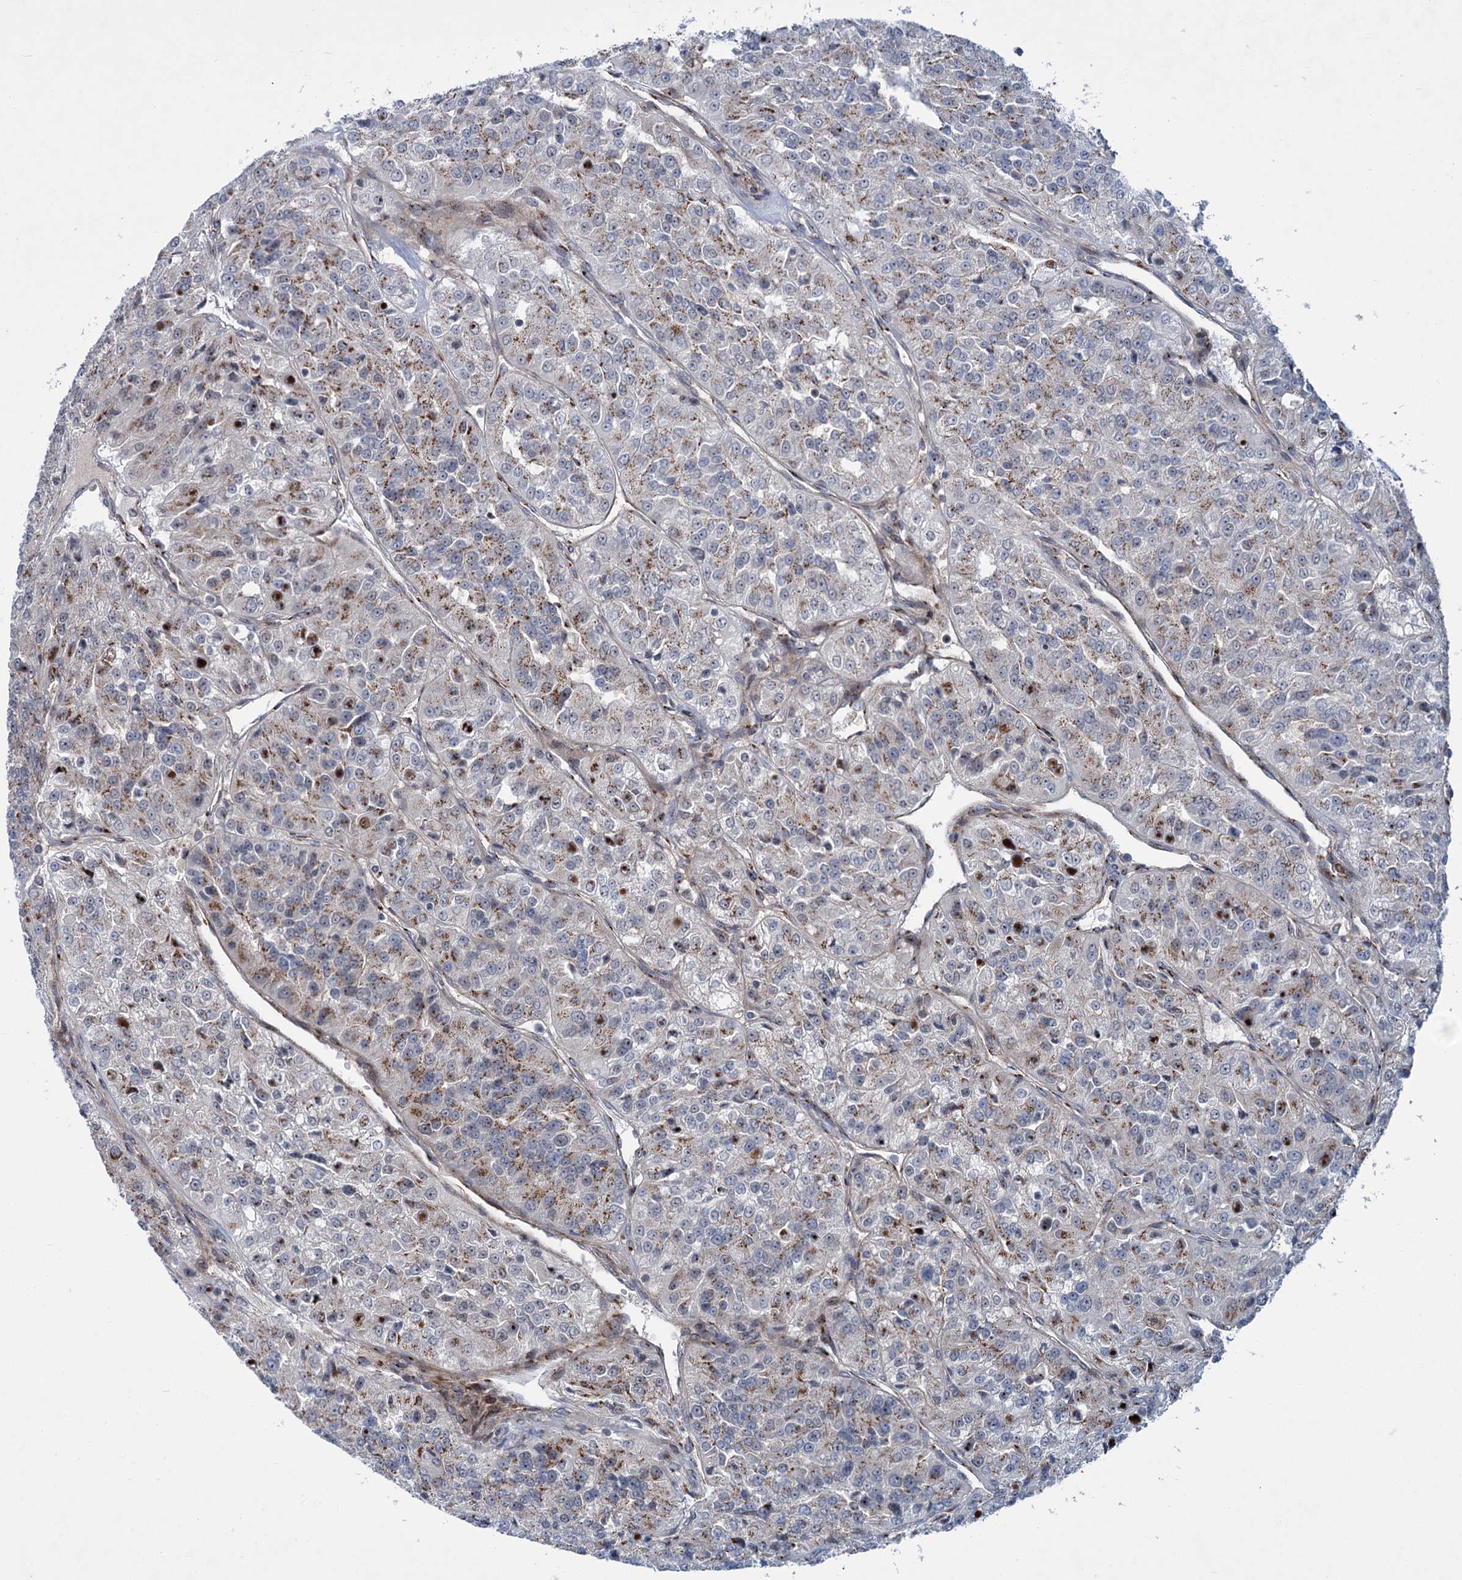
{"staining": {"intensity": "moderate", "quantity": "25%-75%", "location": "cytoplasmic/membranous"}, "tissue": "renal cancer", "cell_type": "Tumor cells", "image_type": "cancer", "snomed": [{"axis": "morphology", "description": "Adenocarcinoma, NOS"}, {"axis": "topography", "description": "Kidney"}], "caption": "Human renal adenocarcinoma stained with a protein marker shows moderate staining in tumor cells.", "gene": "ELP4", "patient": {"sex": "female", "age": 63}}